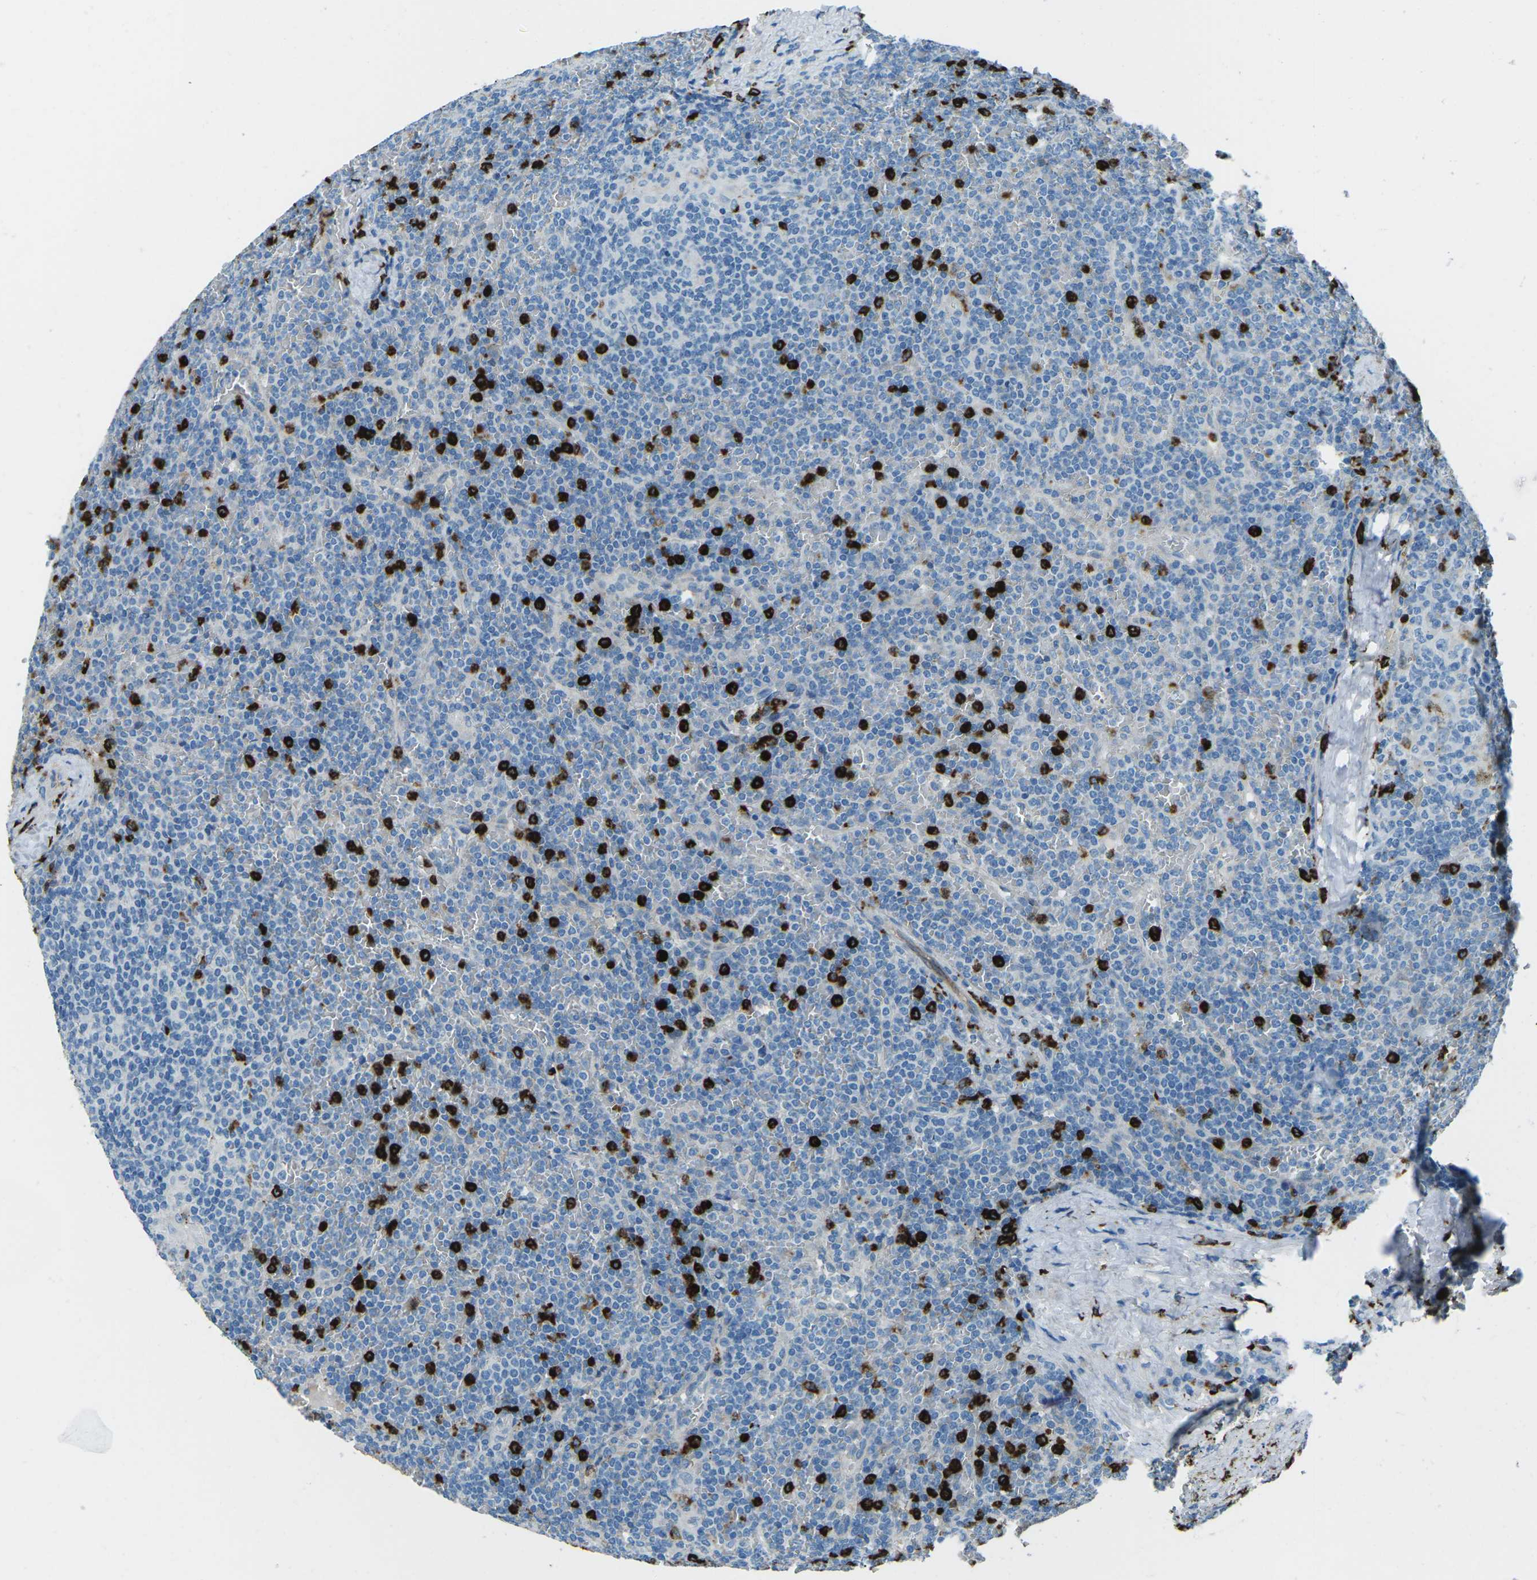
{"staining": {"intensity": "negative", "quantity": "none", "location": "none"}, "tissue": "lymphoma", "cell_type": "Tumor cells", "image_type": "cancer", "snomed": [{"axis": "morphology", "description": "Malignant lymphoma, non-Hodgkin's type, Low grade"}, {"axis": "topography", "description": "Spleen"}], "caption": "The histopathology image reveals no staining of tumor cells in lymphoma.", "gene": "FCN1", "patient": {"sex": "female", "age": 19}}